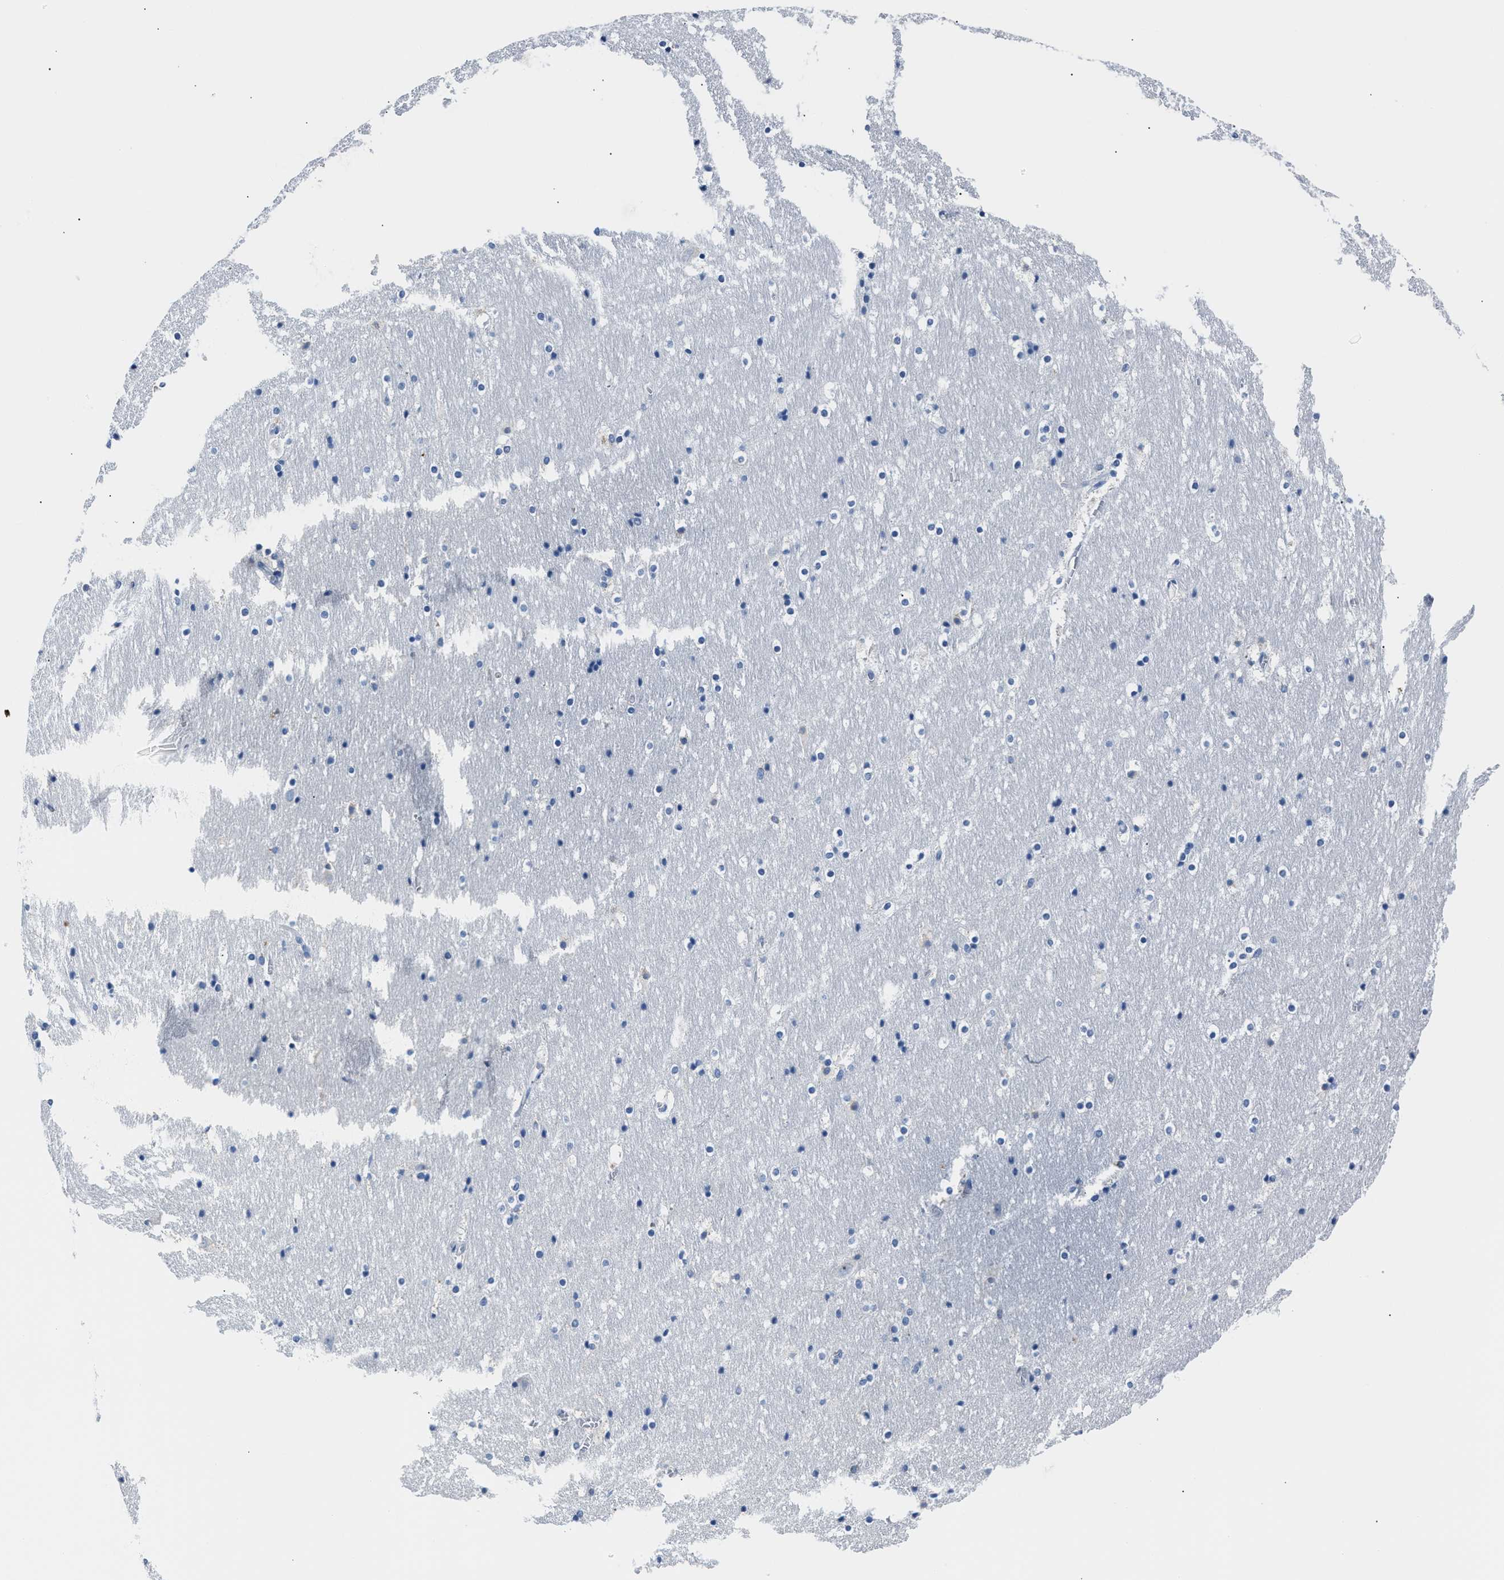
{"staining": {"intensity": "negative", "quantity": "none", "location": "none"}, "tissue": "hippocampus", "cell_type": "Glial cells", "image_type": "normal", "snomed": [{"axis": "morphology", "description": "Normal tissue, NOS"}, {"axis": "topography", "description": "Hippocampus"}], "caption": "This image is of normal hippocampus stained with immunohistochemistry (IHC) to label a protein in brown with the nuclei are counter-stained blue. There is no staining in glial cells. (Immunohistochemistry, brightfield microscopy, high magnification).", "gene": "AMACR", "patient": {"sex": "male", "age": 45}}